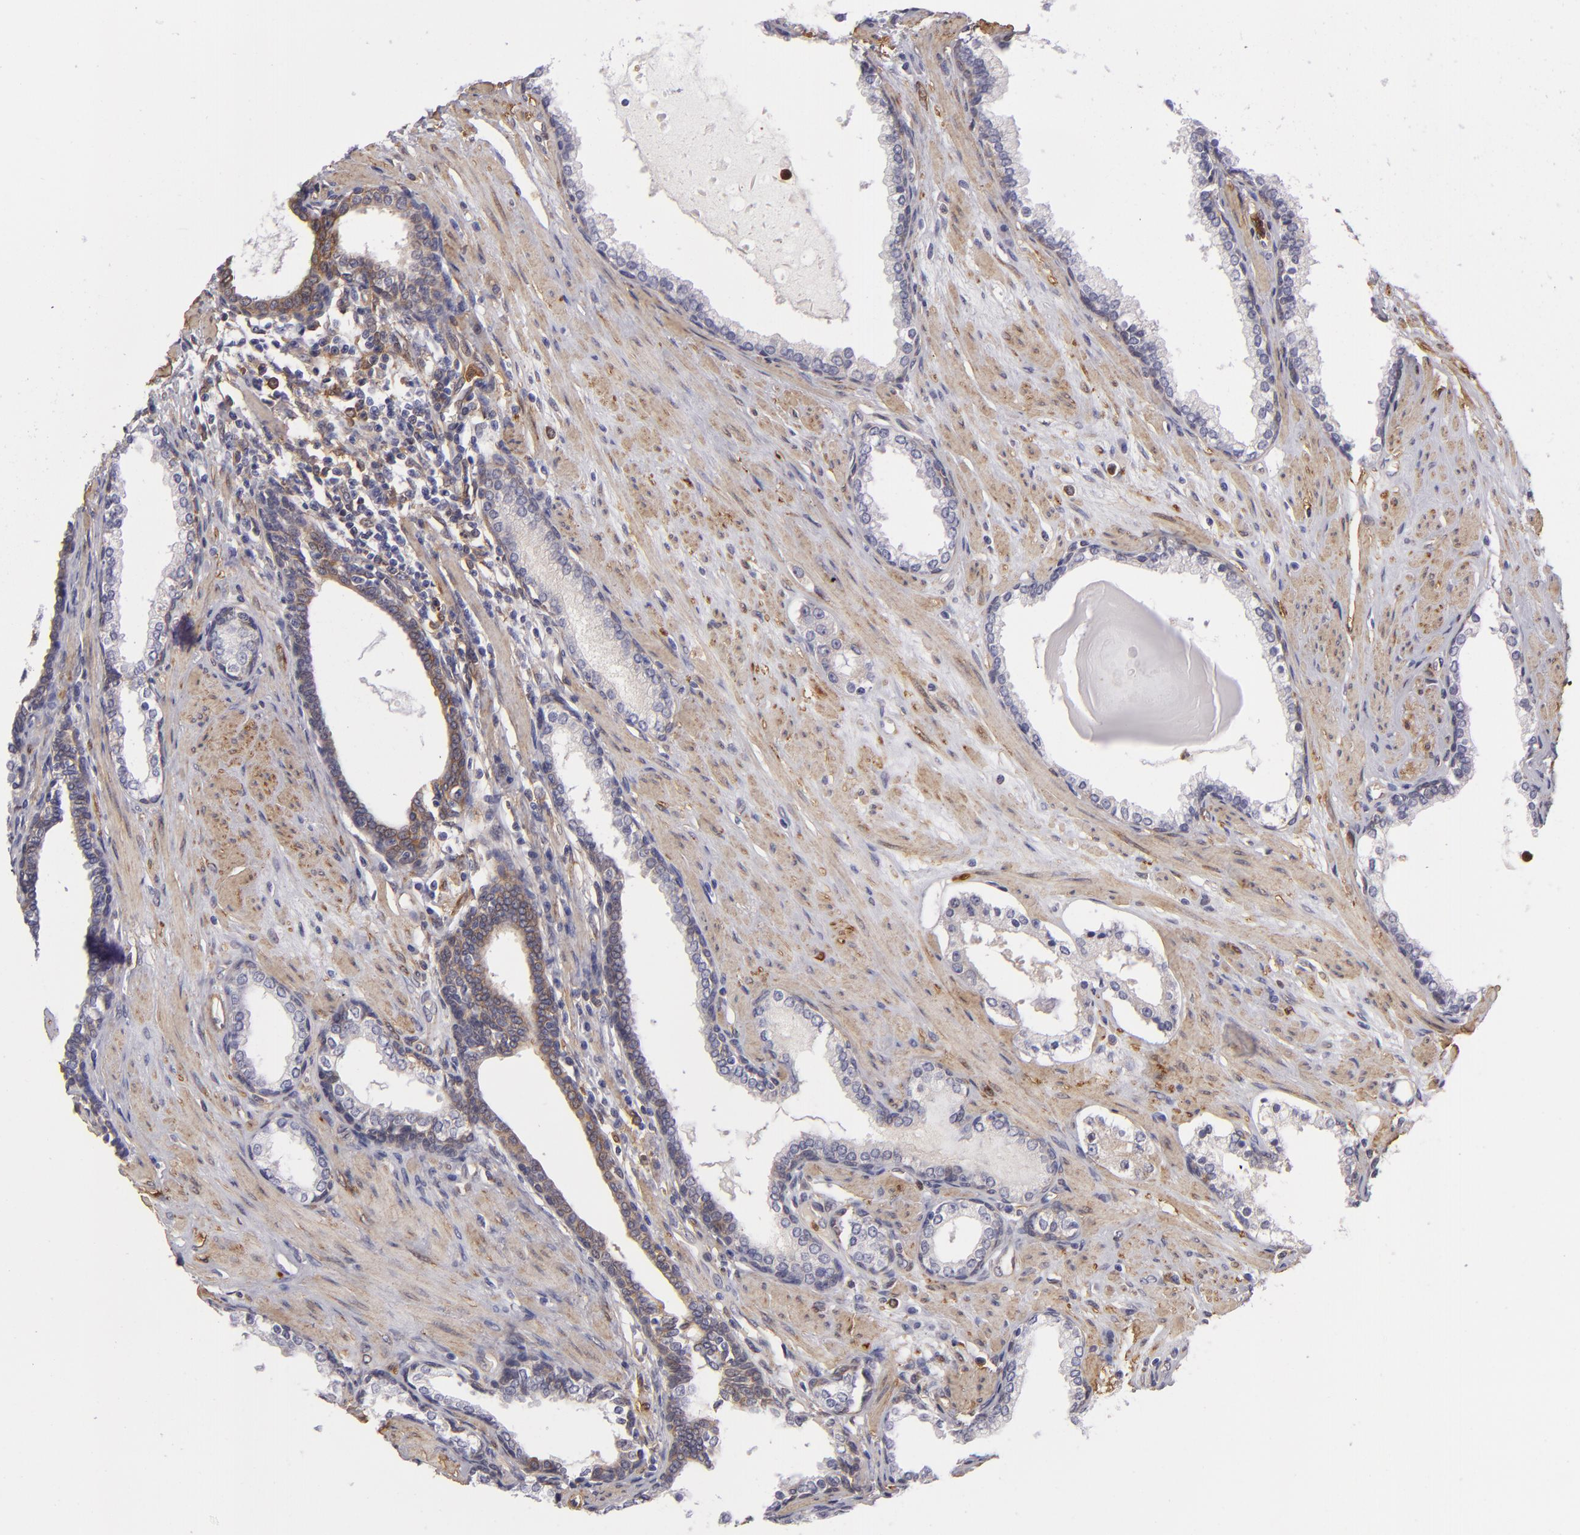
{"staining": {"intensity": "weak", "quantity": "<25%", "location": "cytoplasmic/membranous"}, "tissue": "prostate cancer", "cell_type": "Tumor cells", "image_type": "cancer", "snomed": [{"axis": "morphology", "description": "Adenocarcinoma, Medium grade"}, {"axis": "topography", "description": "Prostate"}], "caption": "DAB immunohistochemical staining of prostate medium-grade adenocarcinoma displays no significant expression in tumor cells.", "gene": "VCL", "patient": {"sex": "male", "age": 73}}